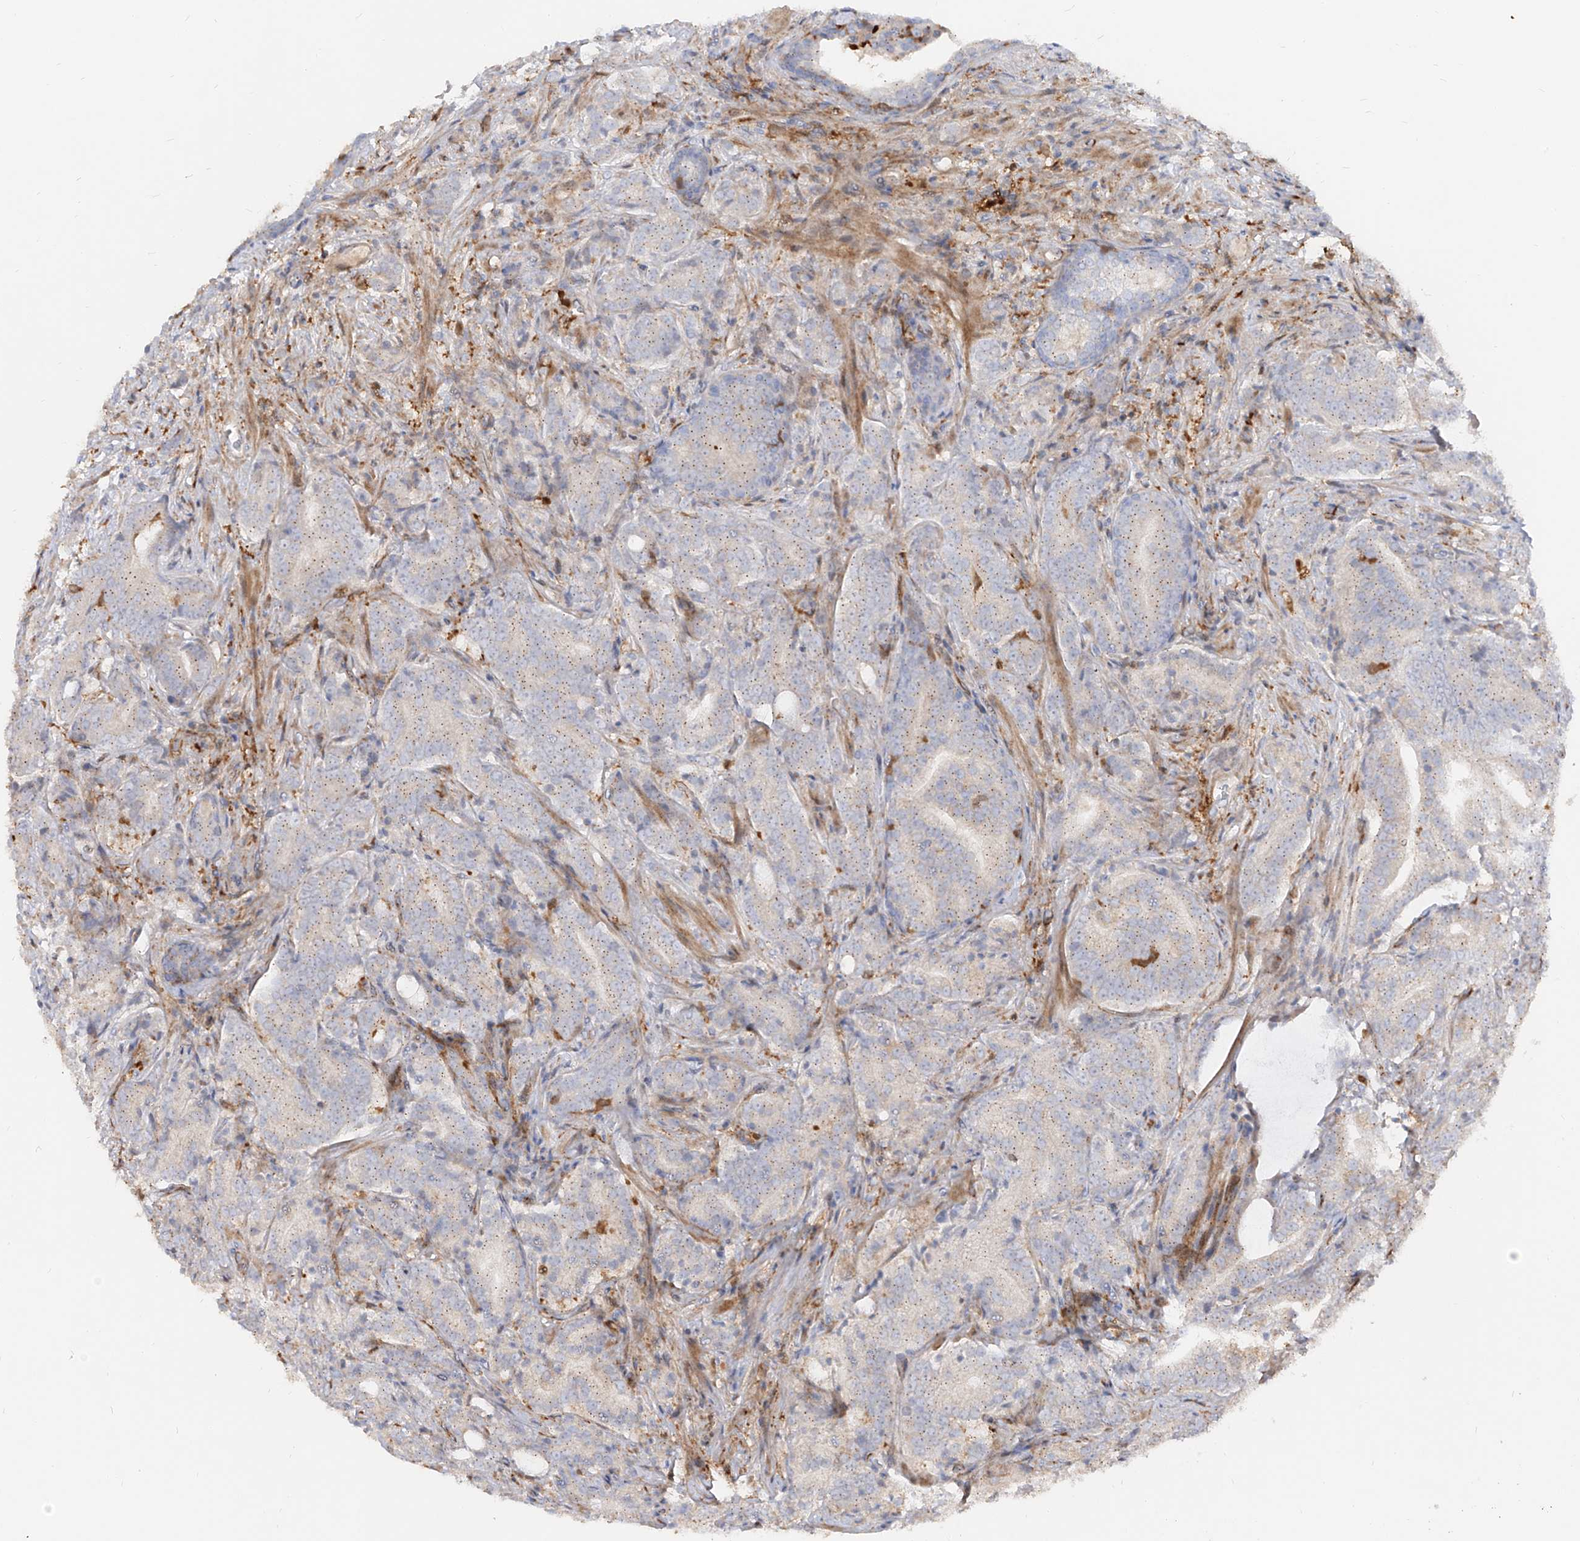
{"staining": {"intensity": "weak", "quantity": "25%-75%", "location": "cytoplasmic/membranous"}, "tissue": "prostate cancer", "cell_type": "Tumor cells", "image_type": "cancer", "snomed": [{"axis": "morphology", "description": "Adenocarcinoma, High grade"}, {"axis": "topography", "description": "Prostate"}], "caption": "Immunohistochemistry (IHC) (DAB (3,3'-diaminobenzidine)) staining of prostate cancer displays weak cytoplasmic/membranous protein staining in about 25%-75% of tumor cells.", "gene": "KYNU", "patient": {"sex": "male", "age": 57}}